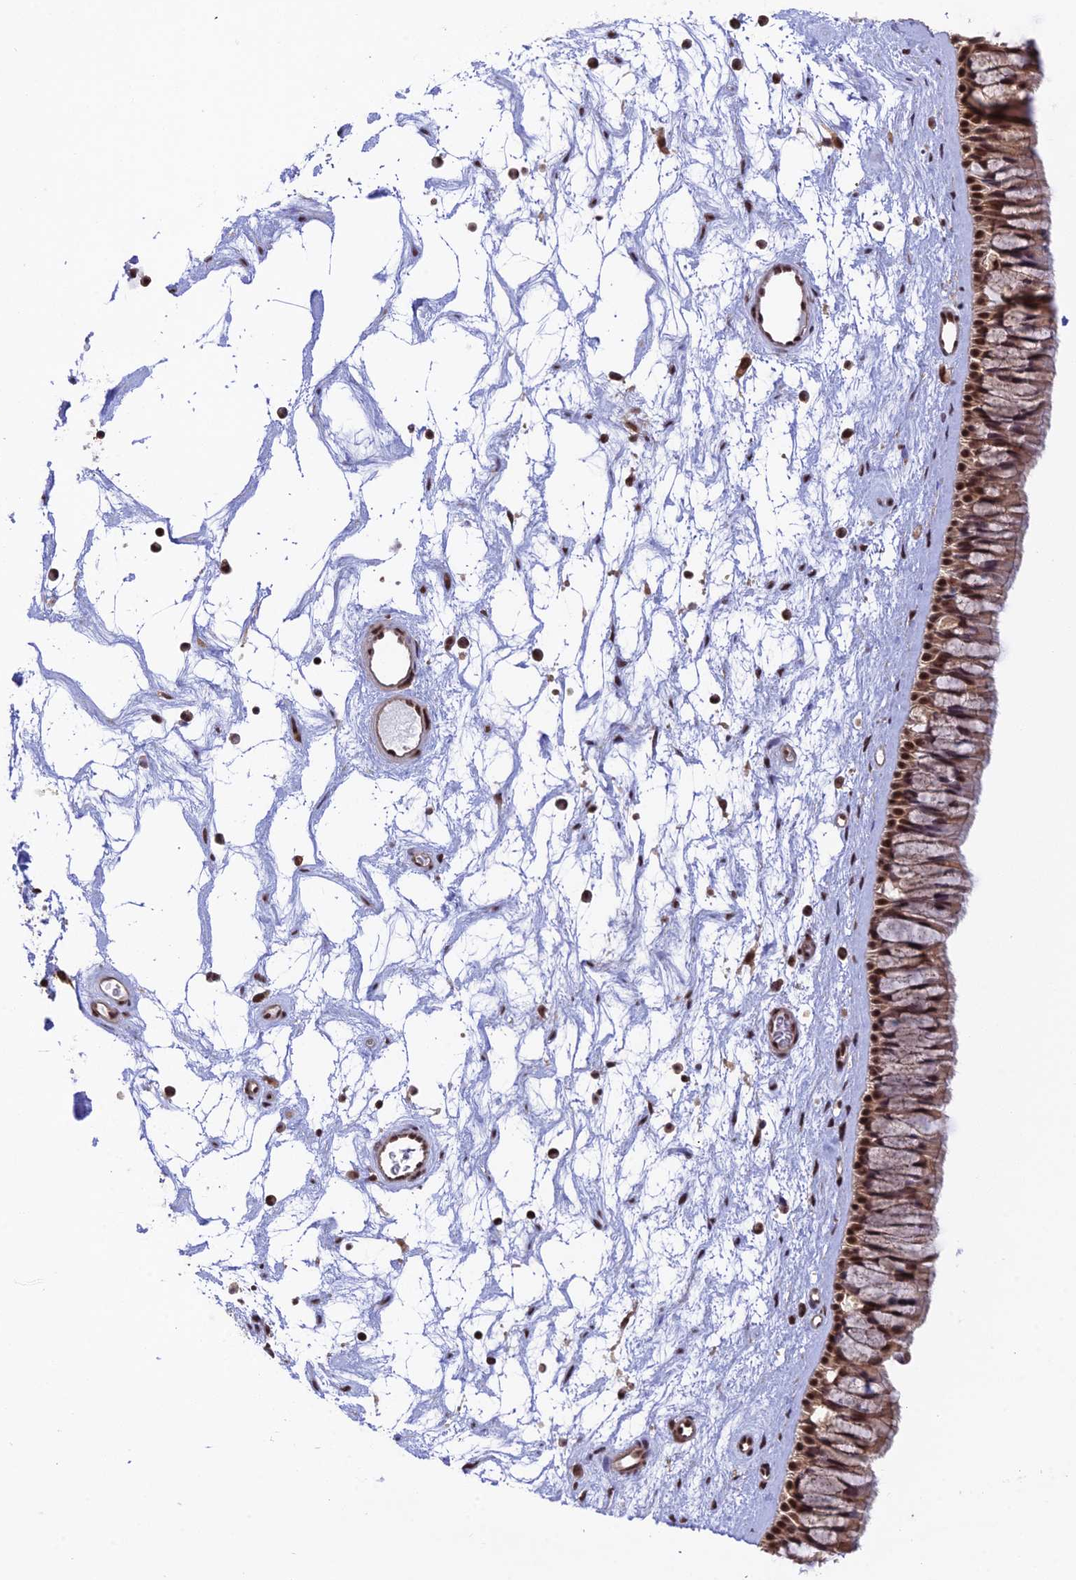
{"staining": {"intensity": "strong", "quantity": ">75%", "location": "nuclear"}, "tissue": "nasopharynx", "cell_type": "Respiratory epithelial cells", "image_type": "normal", "snomed": [{"axis": "morphology", "description": "Normal tissue, NOS"}, {"axis": "topography", "description": "Nasopharynx"}], "caption": "Immunohistochemistry histopathology image of benign nasopharynx: human nasopharynx stained using immunohistochemistry (IHC) exhibits high levels of strong protein expression localized specifically in the nuclear of respiratory epithelial cells, appearing as a nuclear brown color.", "gene": "THAP11", "patient": {"sex": "male", "age": 64}}